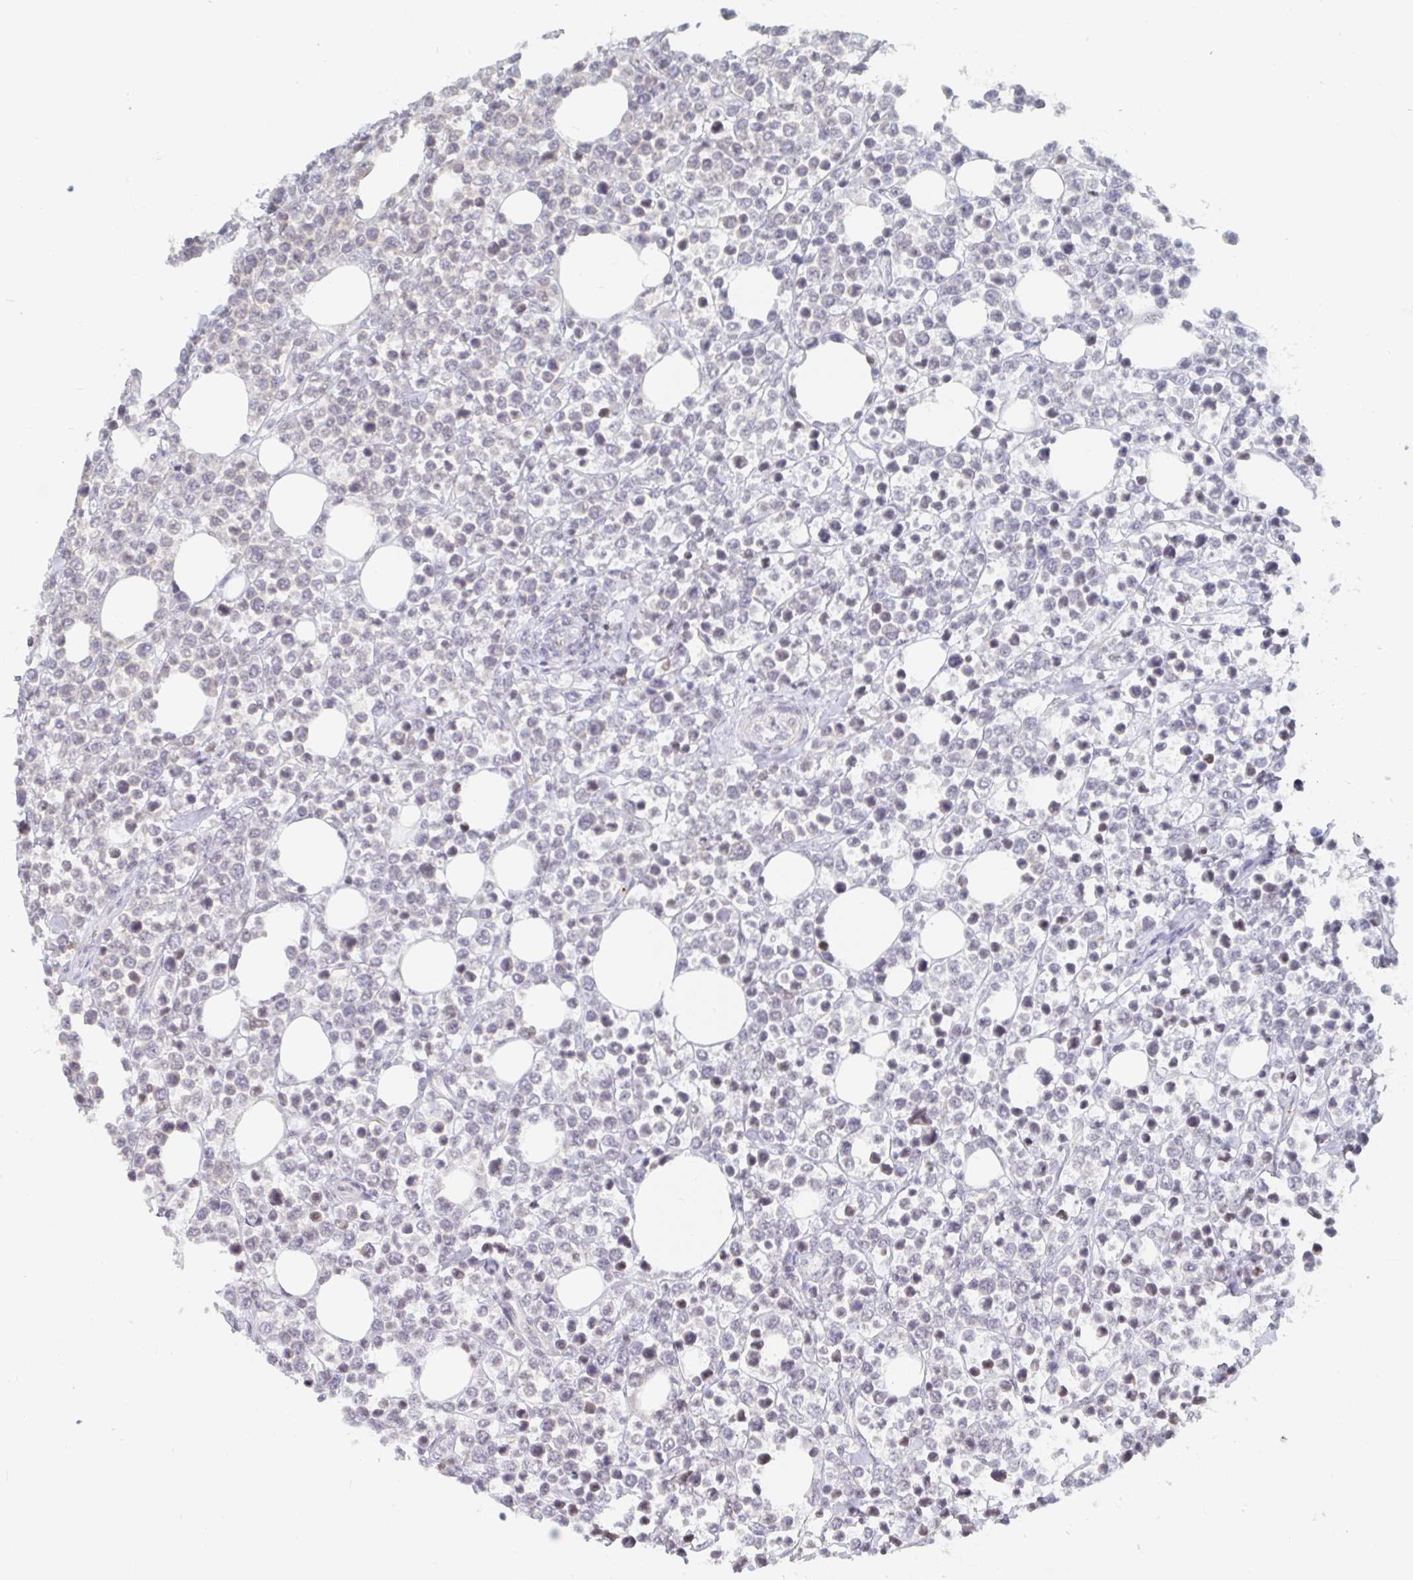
{"staining": {"intensity": "negative", "quantity": "none", "location": "none"}, "tissue": "lymphoma", "cell_type": "Tumor cells", "image_type": "cancer", "snomed": [{"axis": "morphology", "description": "Malignant lymphoma, non-Hodgkin's type, High grade"}, {"axis": "topography", "description": "Soft tissue"}], "caption": "Immunohistochemistry (IHC) photomicrograph of neoplastic tissue: human malignant lymphoma, non-Hodgkin's type (high-grade) stained with DAB demonstrates no significant protein staining in tumor cells. (Immunohistochemistry, brightfield microscopy, high magnification).", "gene": "CHD2", "patient": {"sex": "female", "age": 56}}